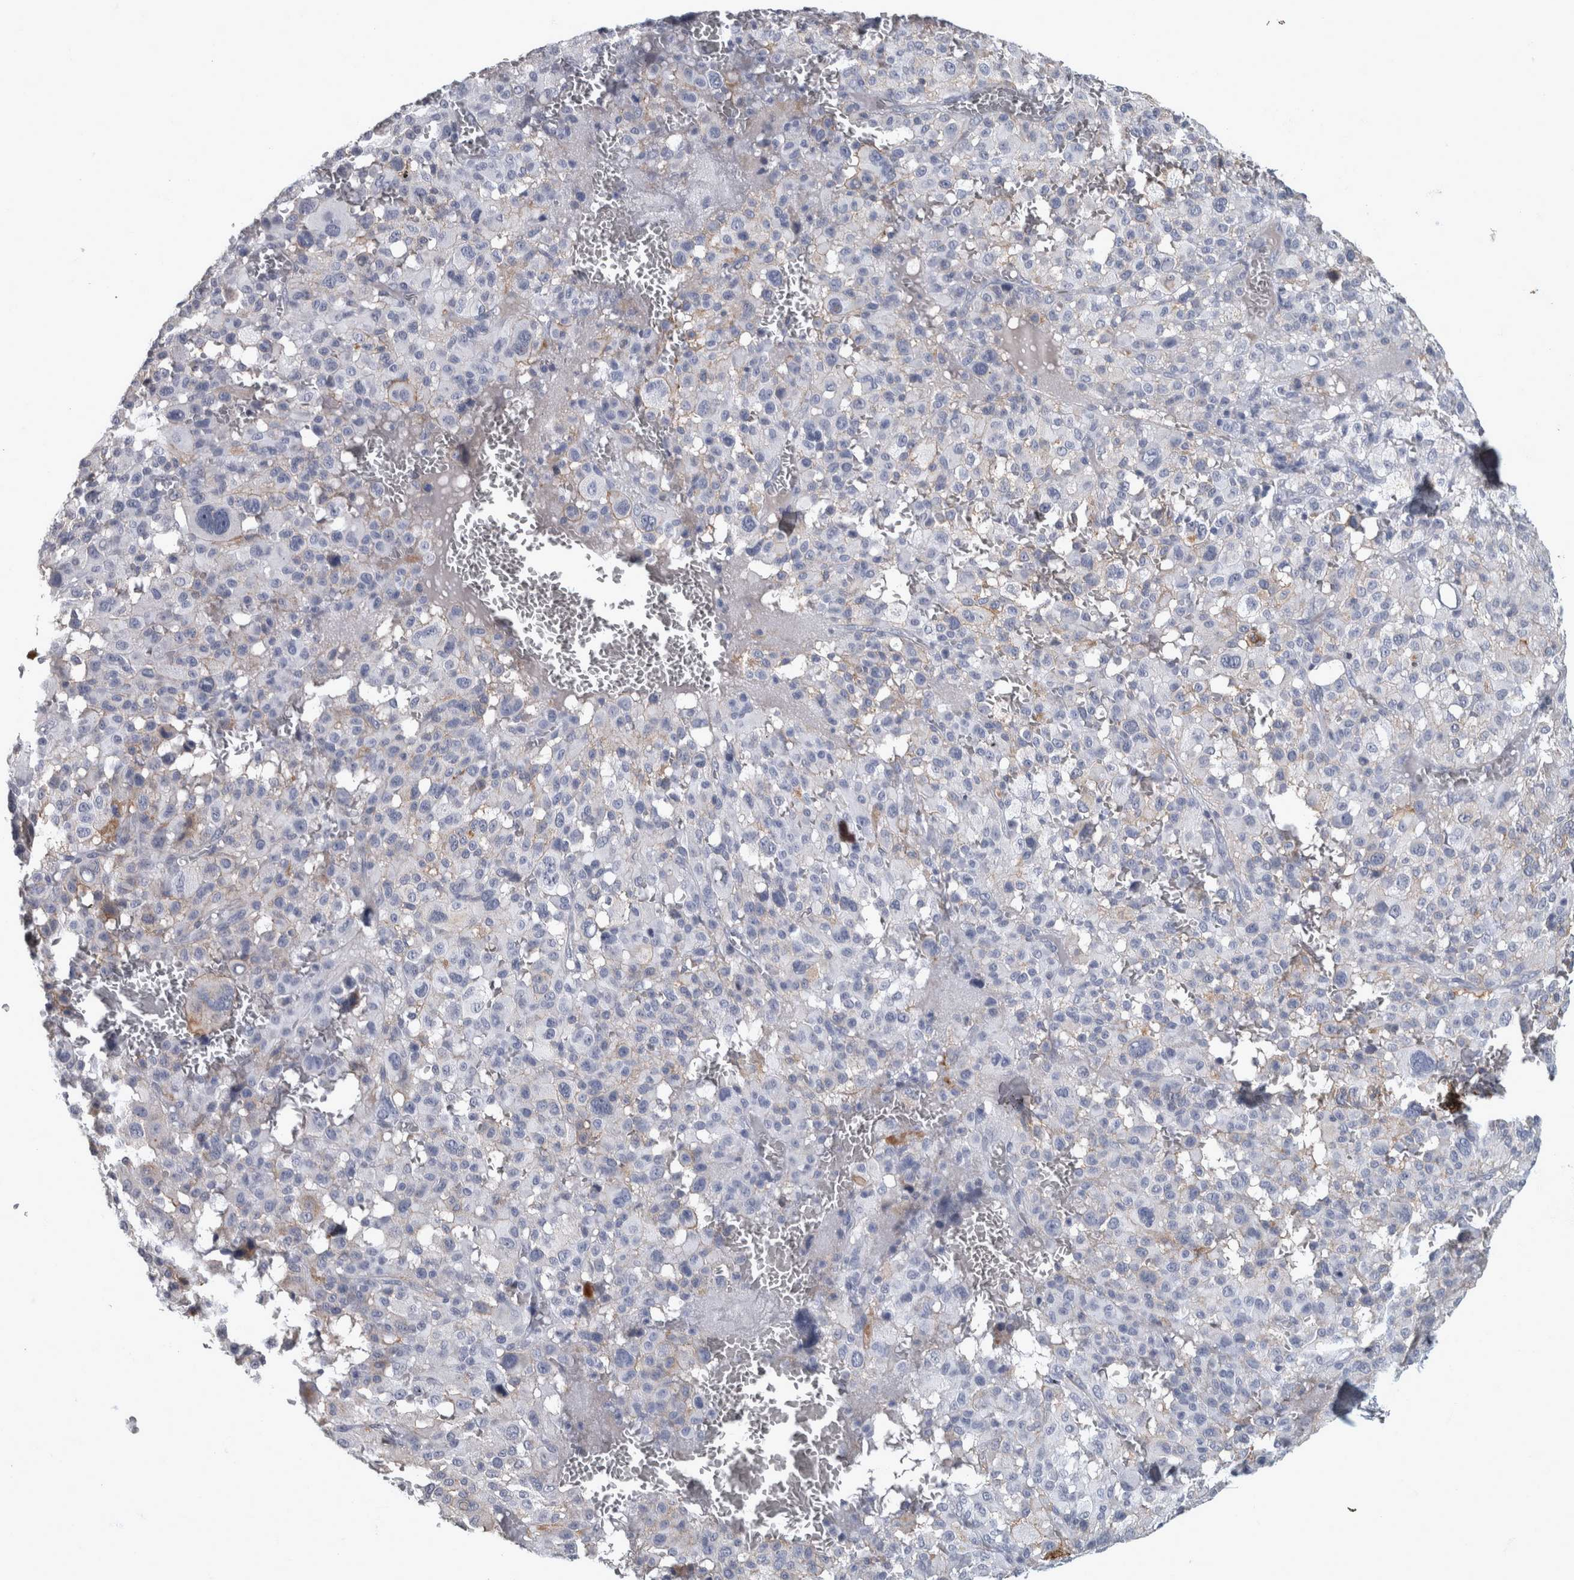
{"staining": {"intensity": "negative", "quantity": "none", "location": "none"}, "tissue": "melanoma", "cell_type": "Tumor cells", "image_type": "cancer", "snomed": [{"axis": "morphology", "description": "Malignant melanoma, Metastatic site"}, {"axis": "topography", "description": "Skin"}], "caption": "Immunohistochemical staining of human melanoma reveals no significant expression in tumor cells.", "gene": "DSG2", "patient": {"sex": "female", "age": 74}}